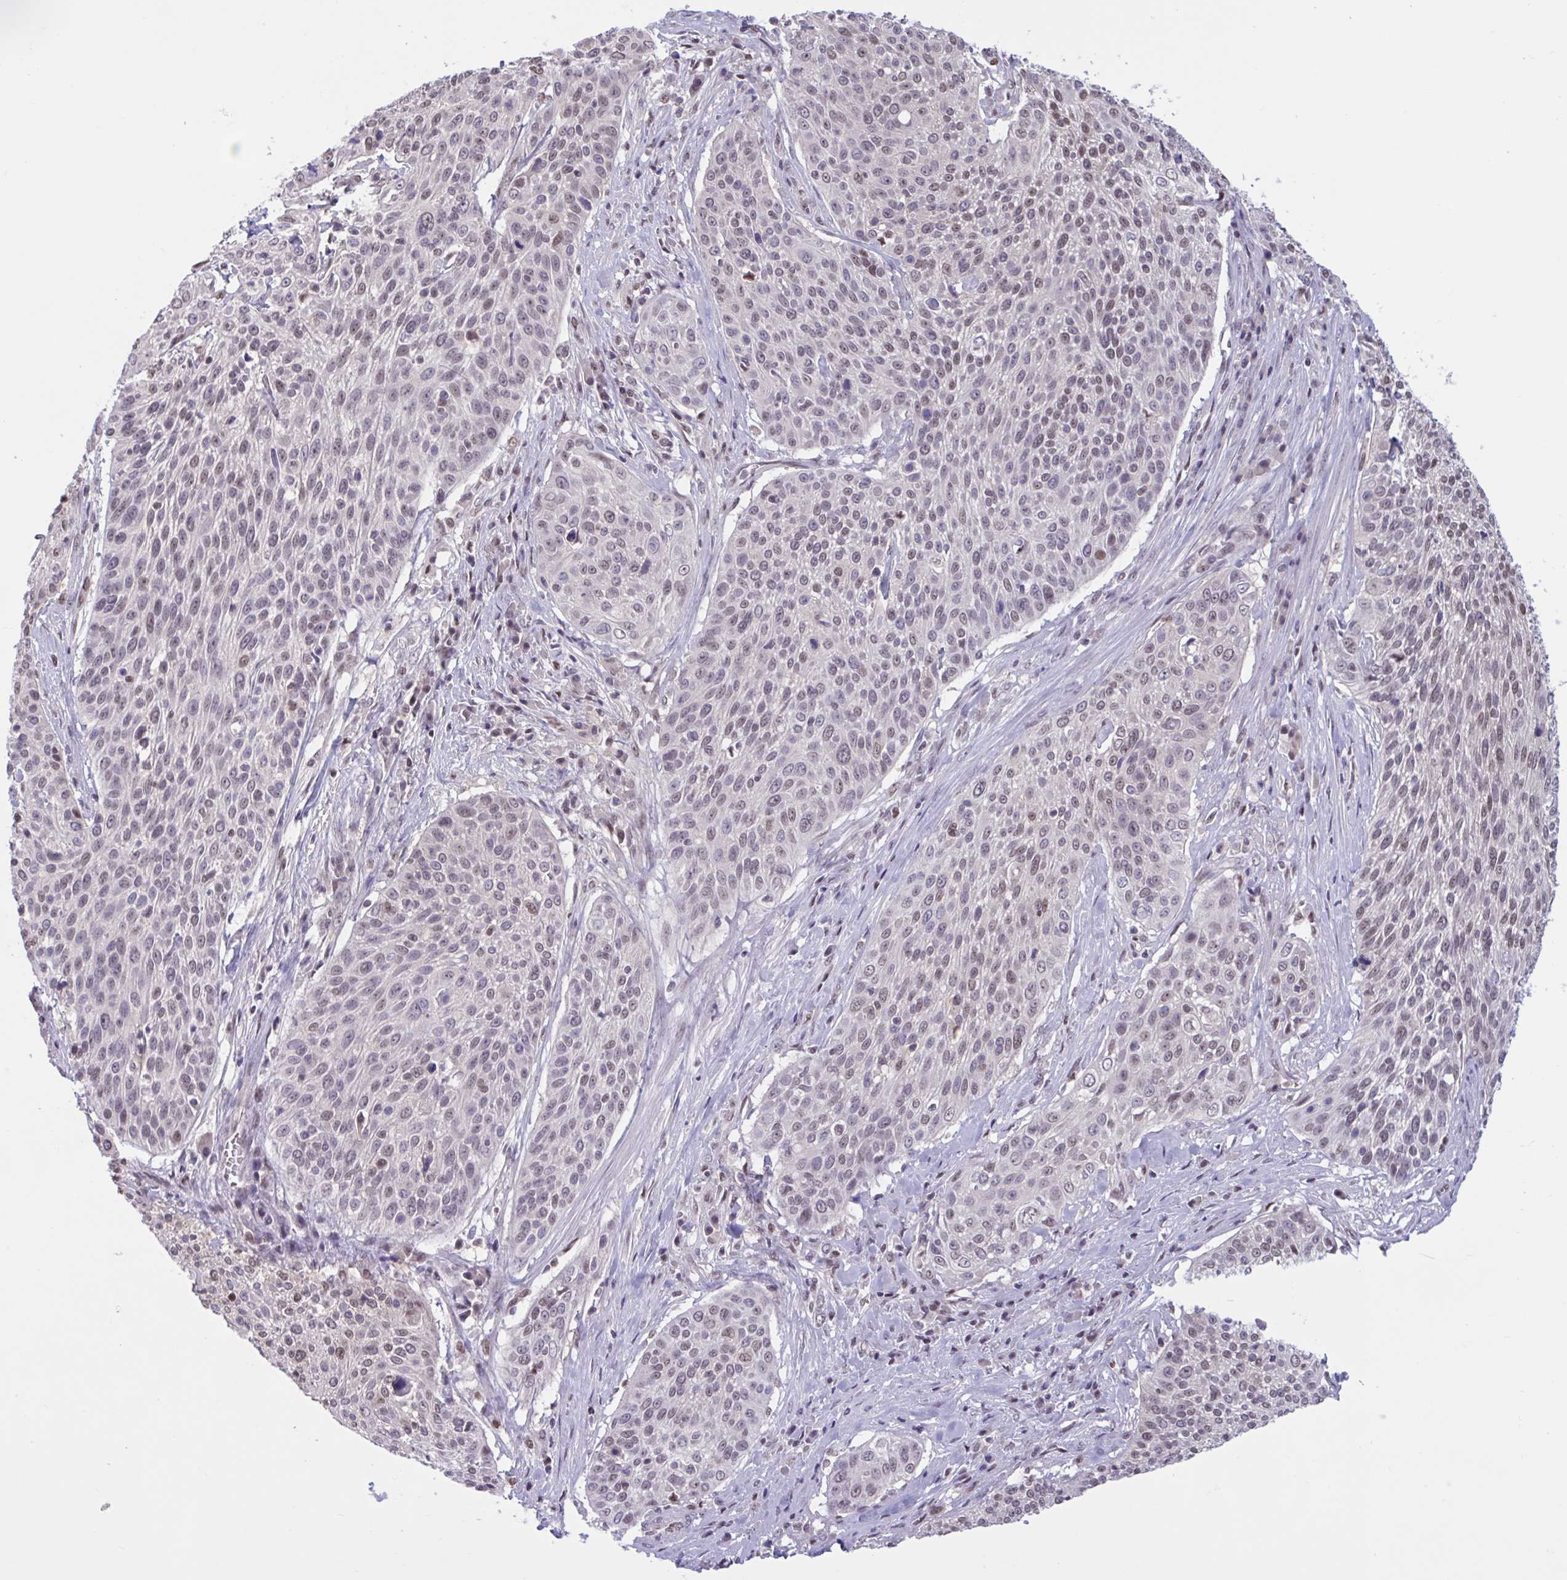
{"staining": {"intensity": "weak", "quantity": ">75%", "location": "nuclear"}, "tissue": "cervical cancer", "cell_type": "Tumor cells", "image_type": "cancer", "snomed": [{"axis": "morphology", "description": "Squamous cell carcinoma, NOS"}, {"axis": "topography", "description": "Cervix"}], "caption": "IHC staining of cervical squamous cell carcinoma, which displays low levels of weak nuclear staining in about >75% of tumor cells indicating weak nuclear protein expression. The staining was performed using DAB (brown) for protein detection and nuclei were counterstained in hematoxylin (blue).", "gene": "RBL1", "patient": {"sex": "female", "age": 31}}